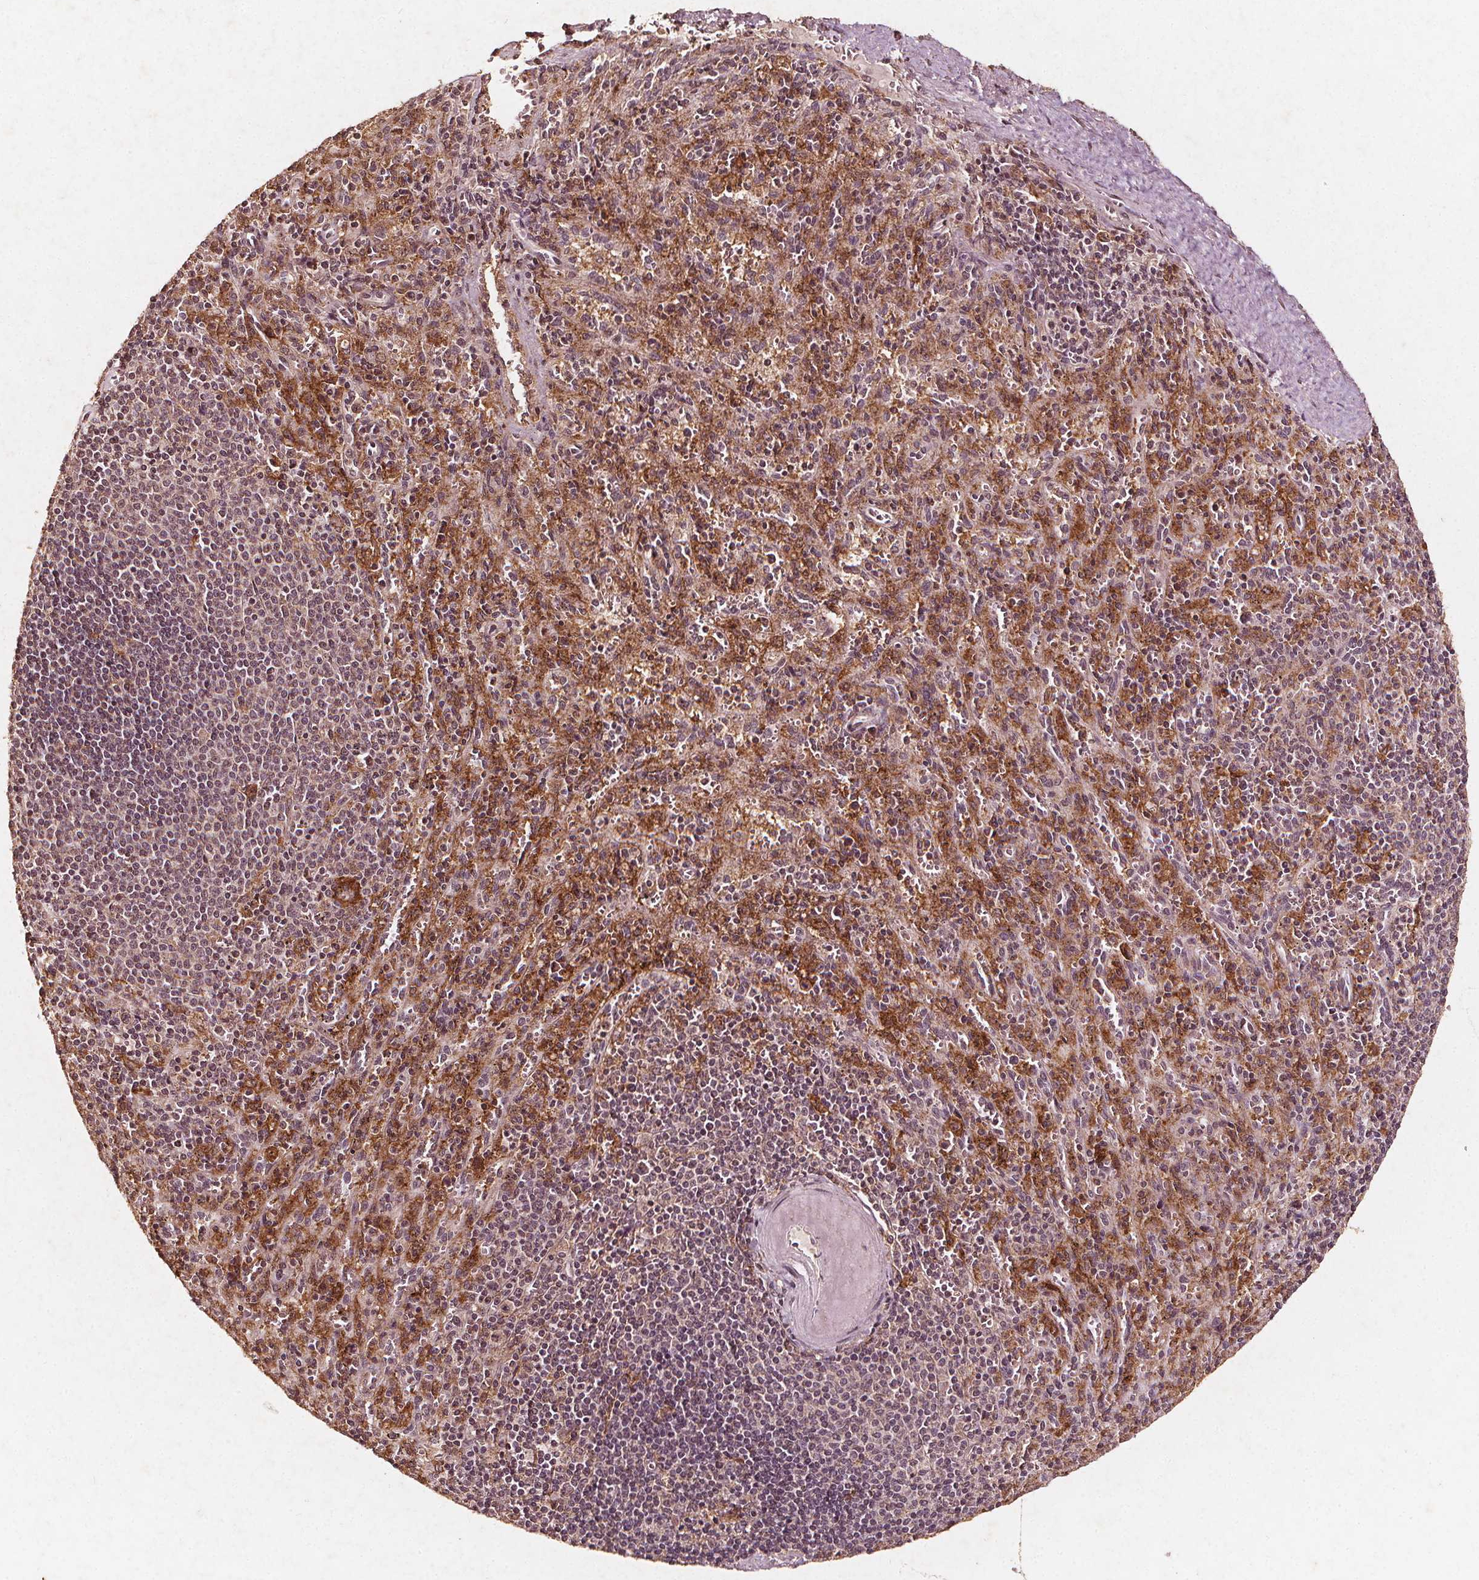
{"staining": {"intensity": "moderate", "quantity": "<25%", "location": "cytoplasmic/membranous"}, "tissue": "spleen", "cell_type": "Cells in red pulp", "image_type": "normal", "snomed": [{"axis": "morphology", "description": "Normal tissue, NOS"}, {"axis": "topography", "description": "Spleen"}], "caption": "Benign spleen shows moderate cytoplasmic/membranous staining in about <25% of cells in red pulp The protein is shown in brown color, while the nuclei are stained blue..", "gene": "ABCA1", "patient": {"sex": "male", "age": 57}}